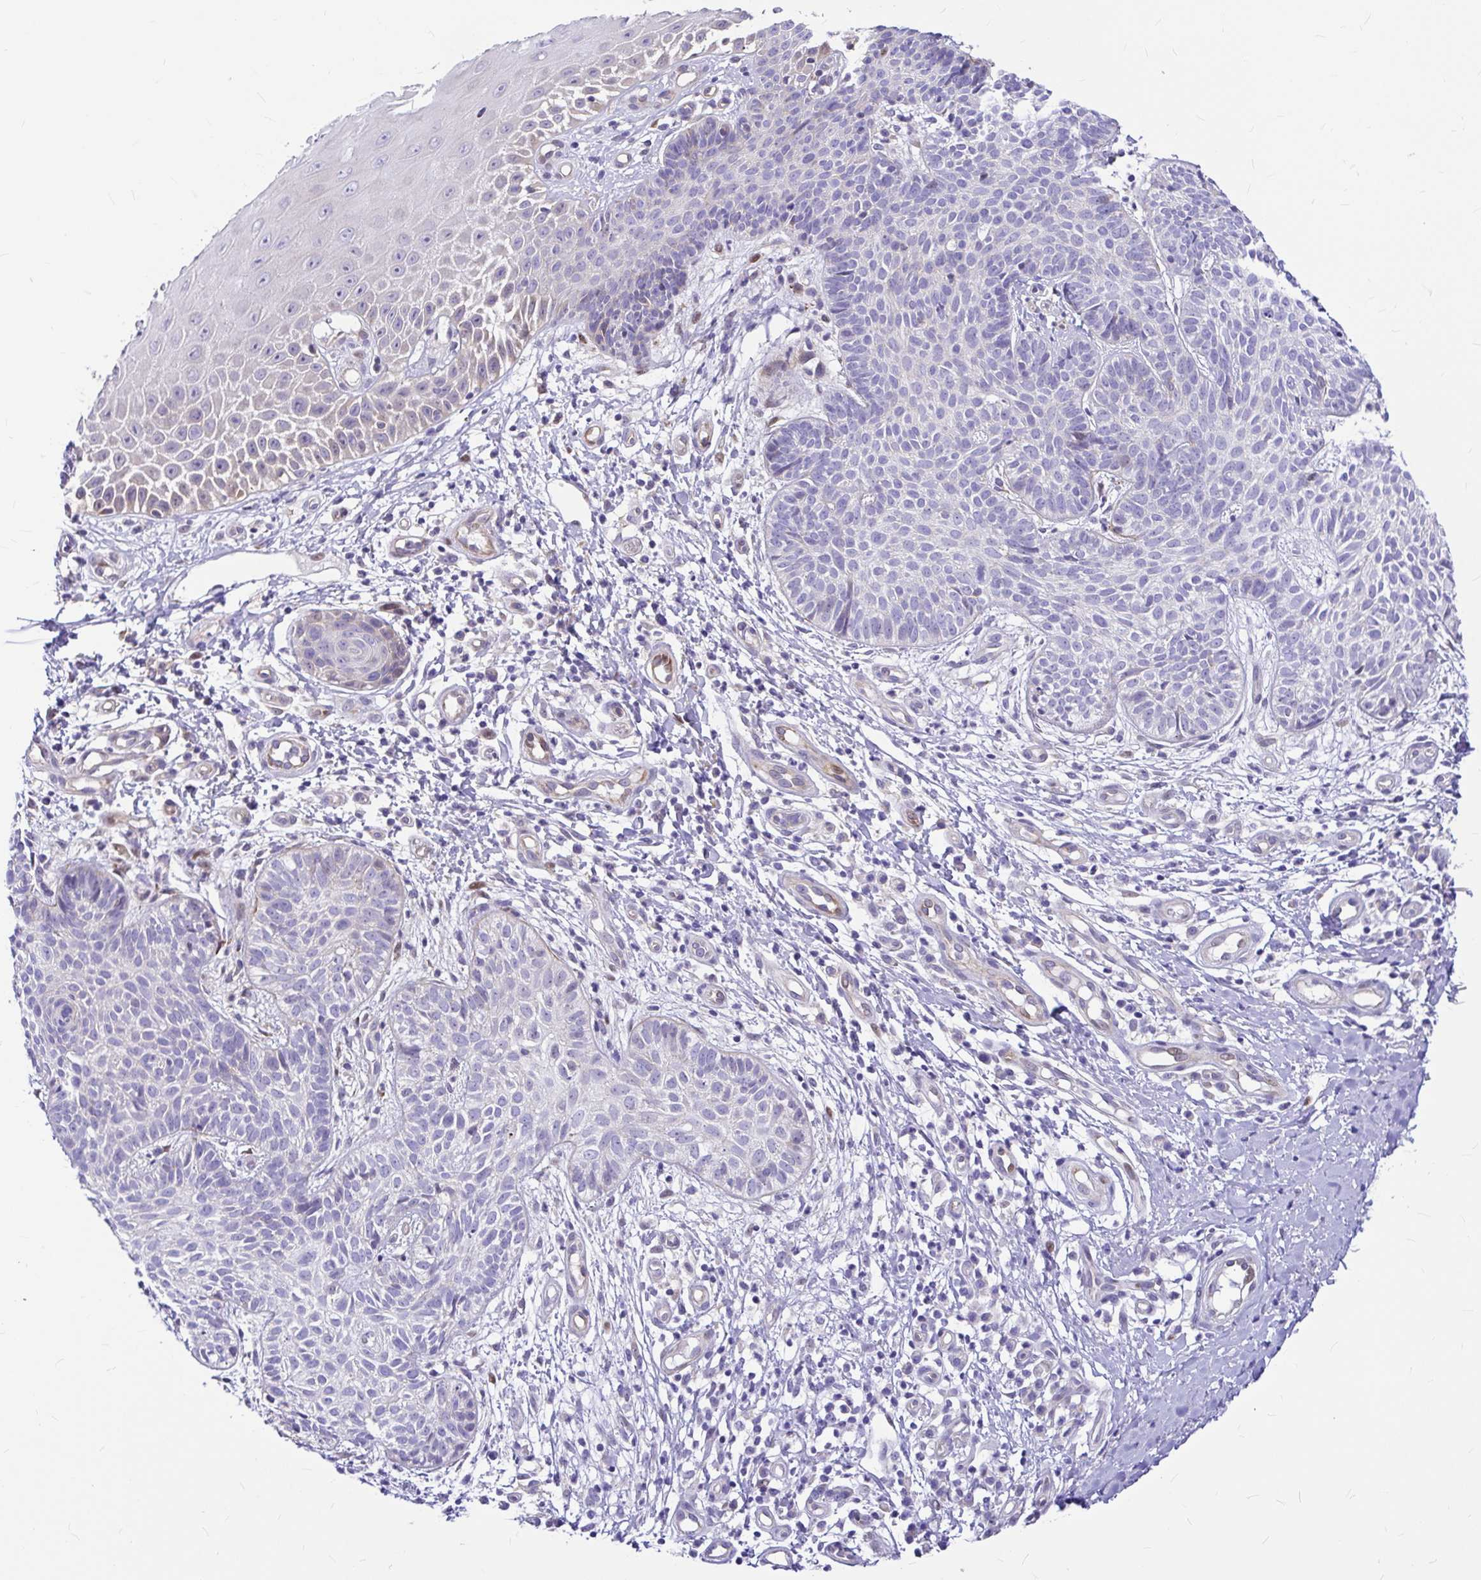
{"staining": {"intensity": "negative", "quantity": "none", "location": "none"}, "tissue": "skin cancer", "cell_type": "Tumor cells", "image_type": "cancer", "snomed": [{"axis": "morphology", "description": "Basal cell carcinoma"}, {"axis": "topography", "description": "Skin"}, {"axis": "topography", "description": "Skin of leg"}], "caption": "Immunohistochemical staining of human skin basal cell carcinoma shows no significant staining in tumor cells. Brightfield microscopy of immunohistochemistry (IHC) stained with DAB (brown) and hematoxylin (blue), captured at high magnification.", "gene": "GABBR2", "patient": {"sex": "female", "age": 87}}